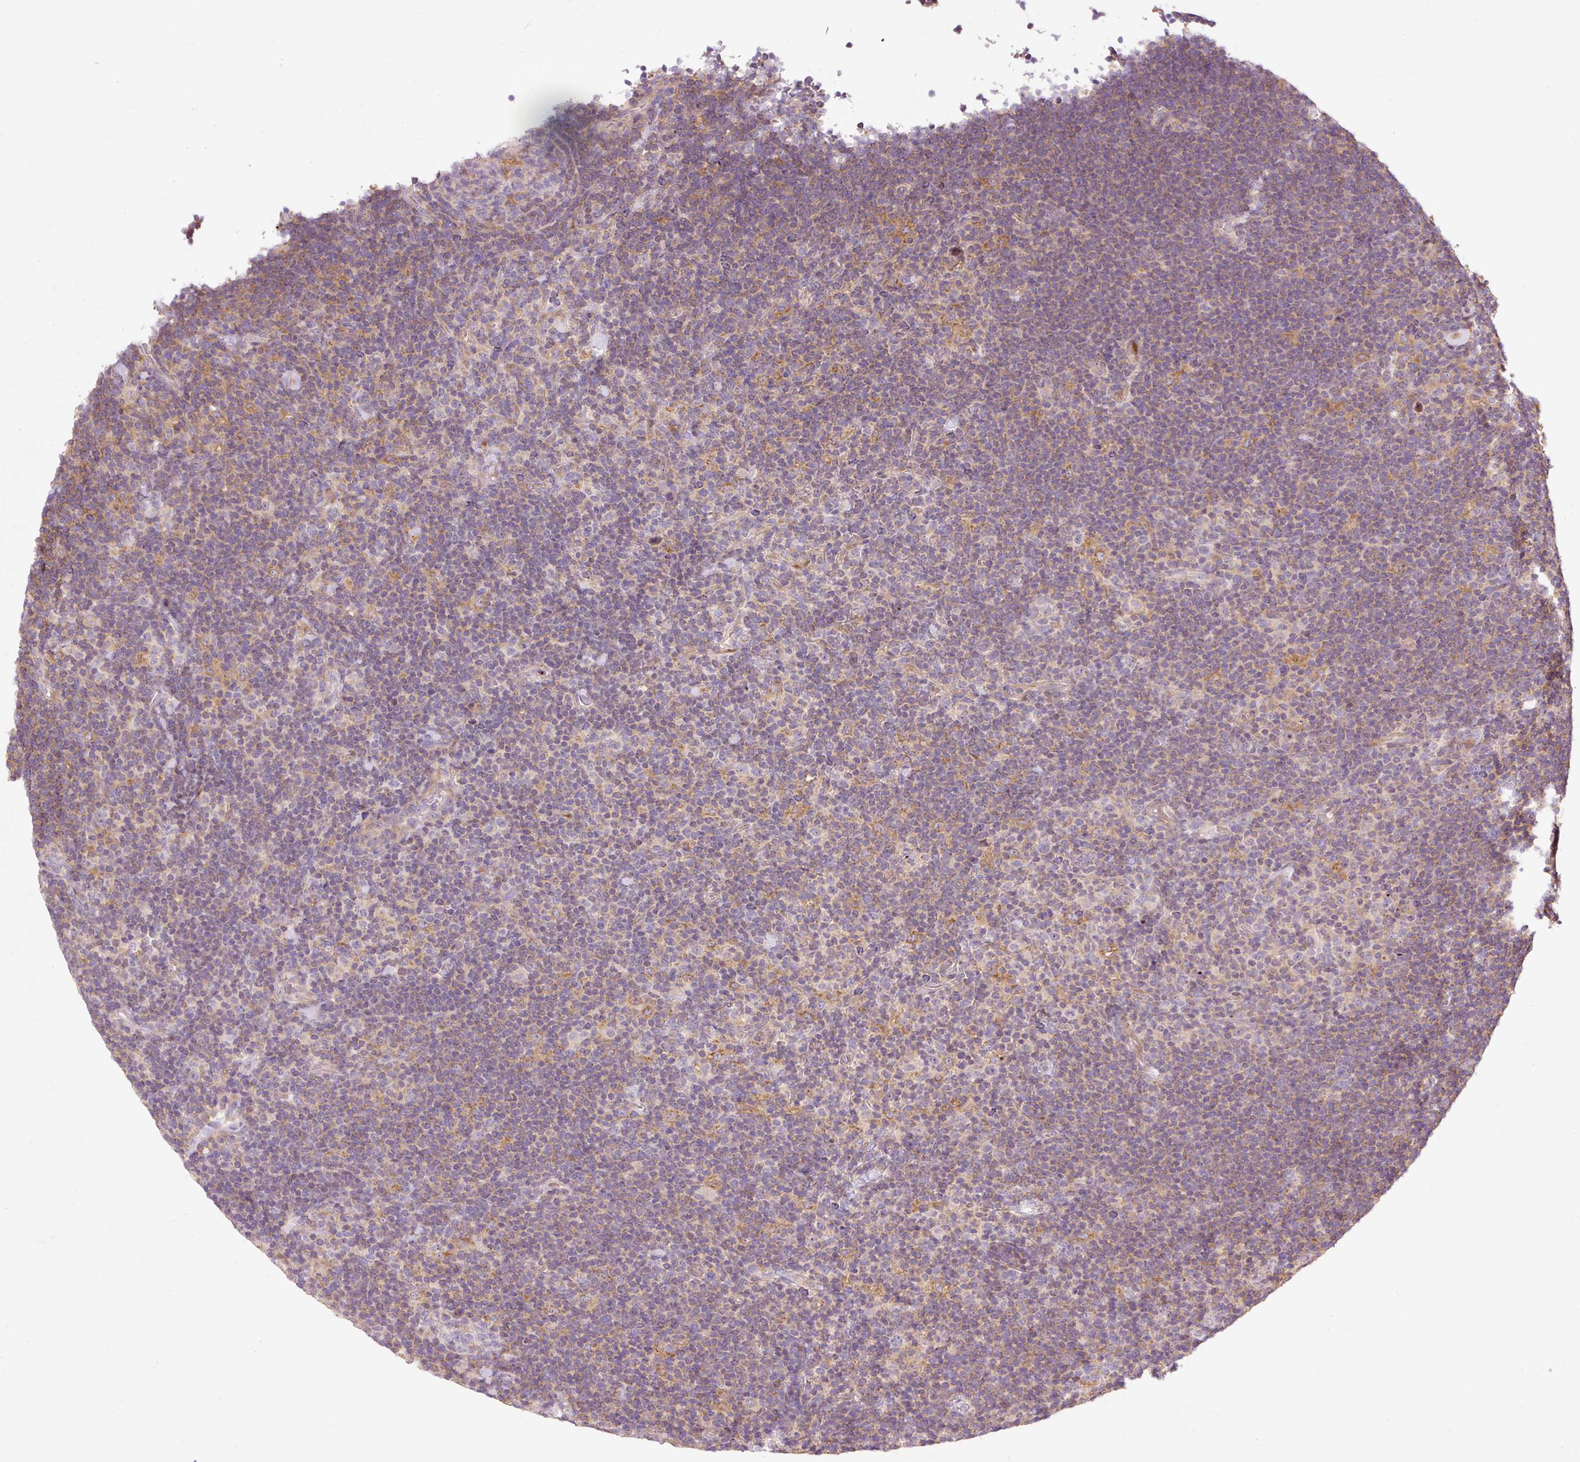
{"staining": {"intensity": "negative", "quantity": "none", "location": "none"}, "tissue": "lymphoma", "cell_type": "Tumor cells", "image_type": "cancer", "snomed": [{"axis": "morphology", "description": "Hodgkin's disease, NOS"}, {"axis": "topography", "description": "Lymph node"}], "caption": "The photomicrograph exhibits no significant expression in tumor cells of lymphoma. Nuclei are stained in blue.", "gene": "BOLA3", "patient": {"sex": "female", "age": 57}}